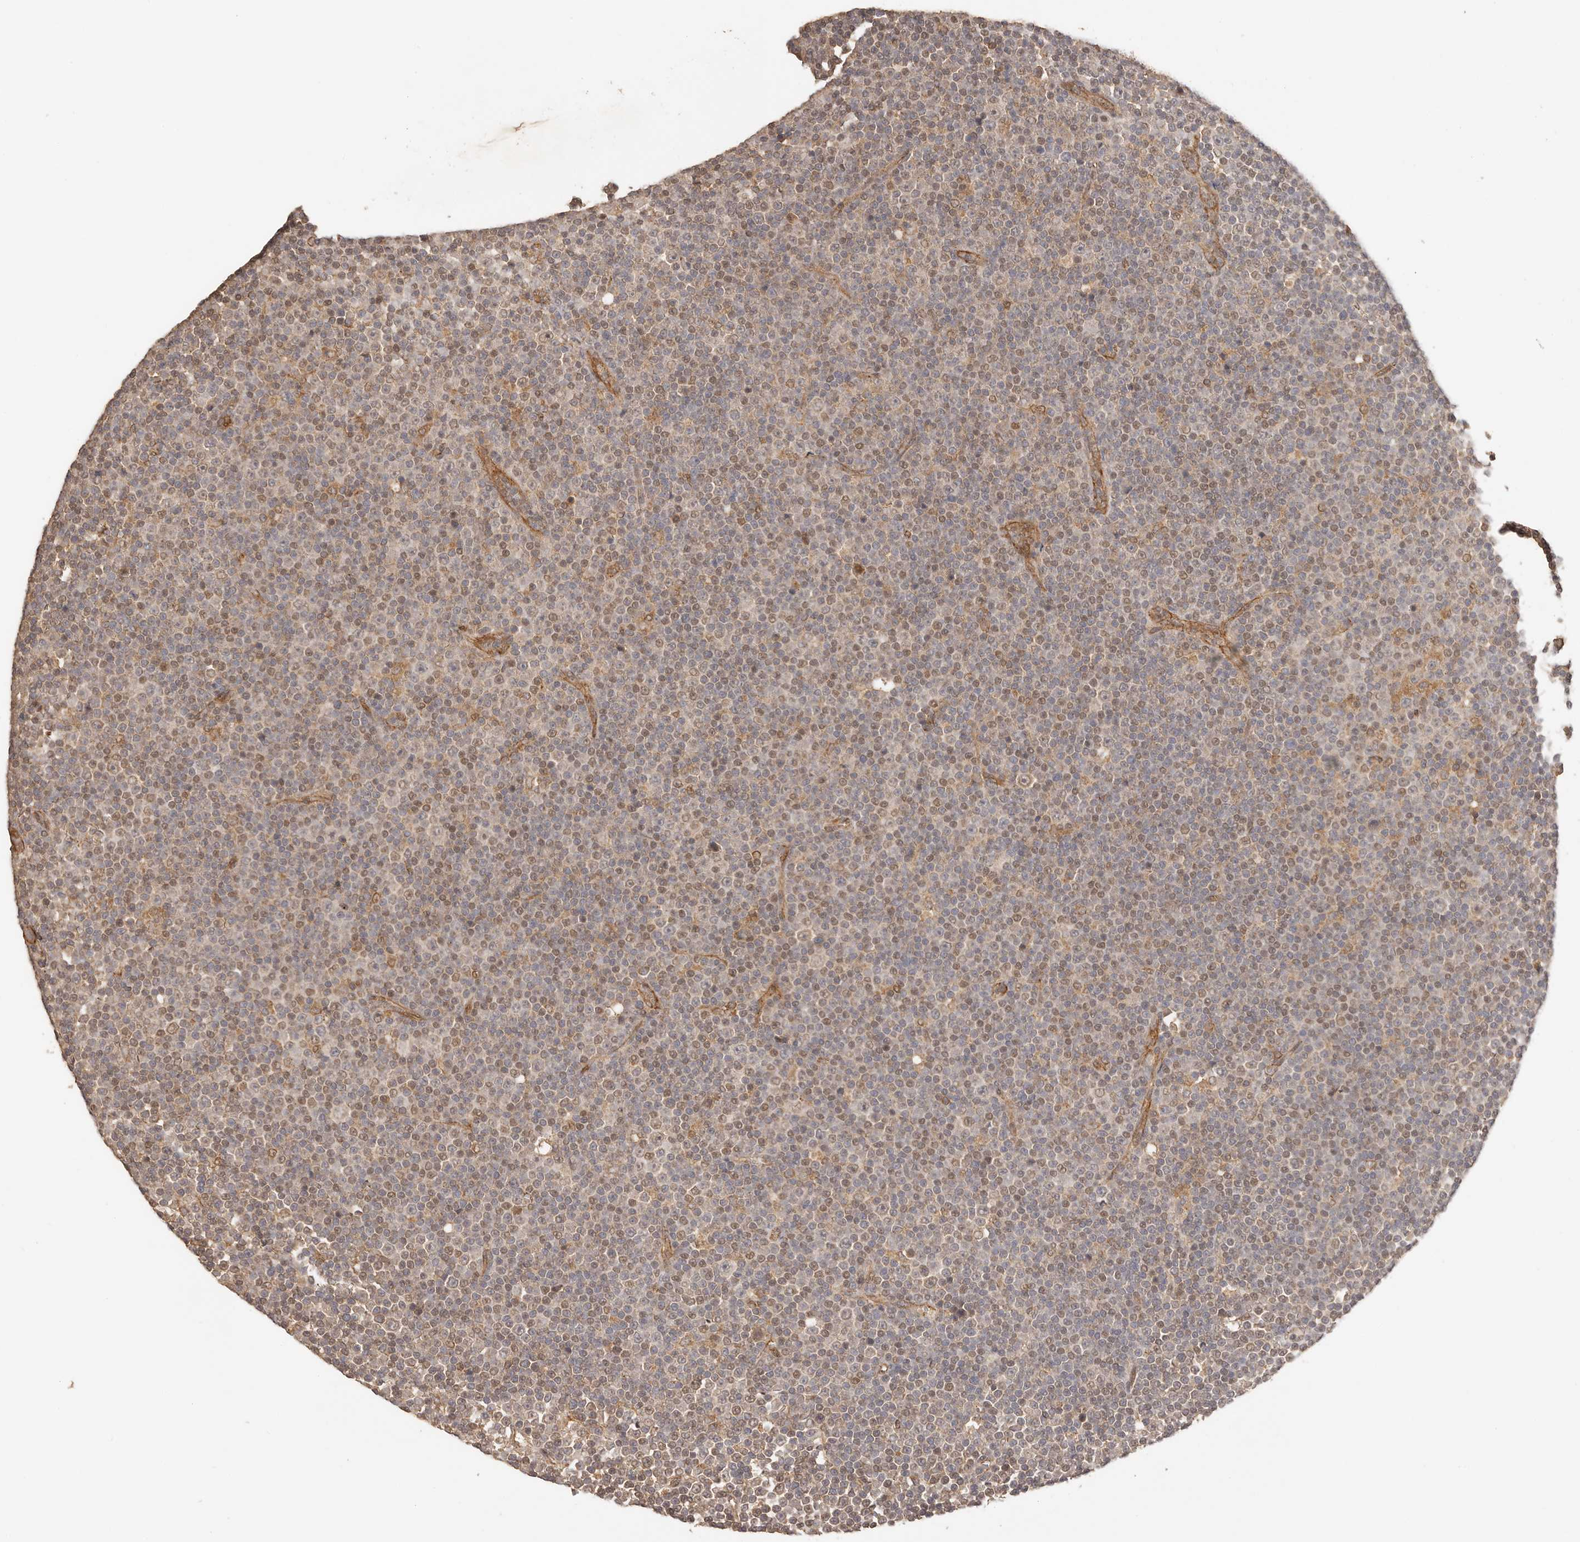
{"staining": {"intensity": "weak", "quantity": "25%-75%", "location": "cytoplasmic/membranous"}, "tissue": "lymphoma", "cell_type": "Tumor cells", "image_type": "cancer", "snomed": [{"axis": "morphology", "description": "Malignant lymphoma, non-Hodgkin's type, Low grade"}, {"axis": "topography", "description": "Lymph node"}], "caption": "Malignant lymphoma, non-Hodgkin's type (low-grade) stained with a brown dye exhibits weak cytoplasmic/membranous positive staining in approximately 25%-75% of tumor cells.", "gene": "AFDN", "patient": {"sex": "female", "age": 67}}